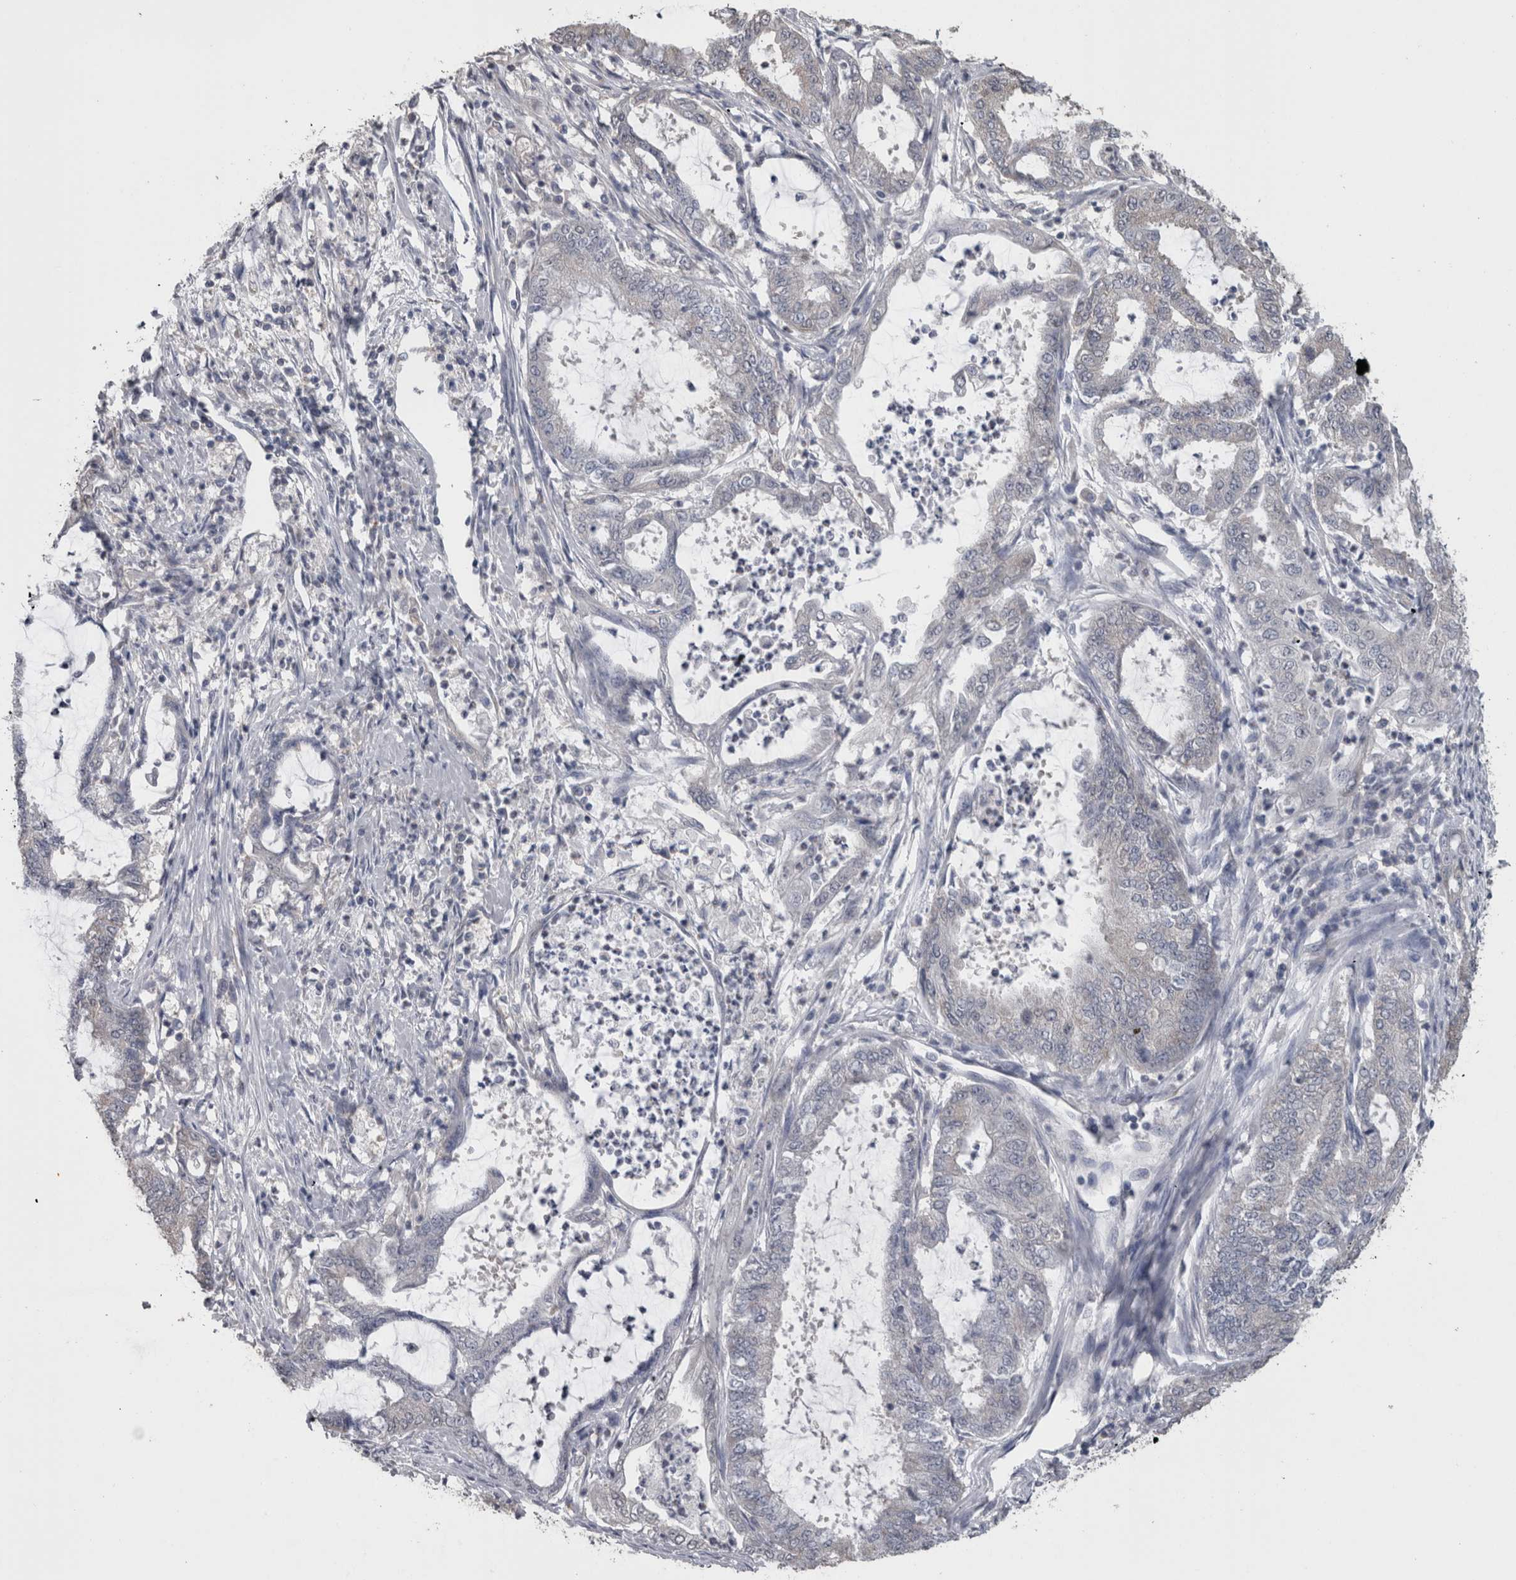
{"staining": {"intensity": "negative", "quantity": "none", "location": "none"}, "tissue": "endometrial cancer", "cell_type": "Tumor cells", "image_type": "cancer", "snomed": [{"axis": "morphology", "description": "Adenocarcinoma, NOS"}, {"axis": "topography", "description": "Endometrium"}], "caption": "Image shows no significant protein positivity in tumor cells of endometrial cancer.", "gene": "DDX6", "patient": {"sex": "female", "age": 51}}